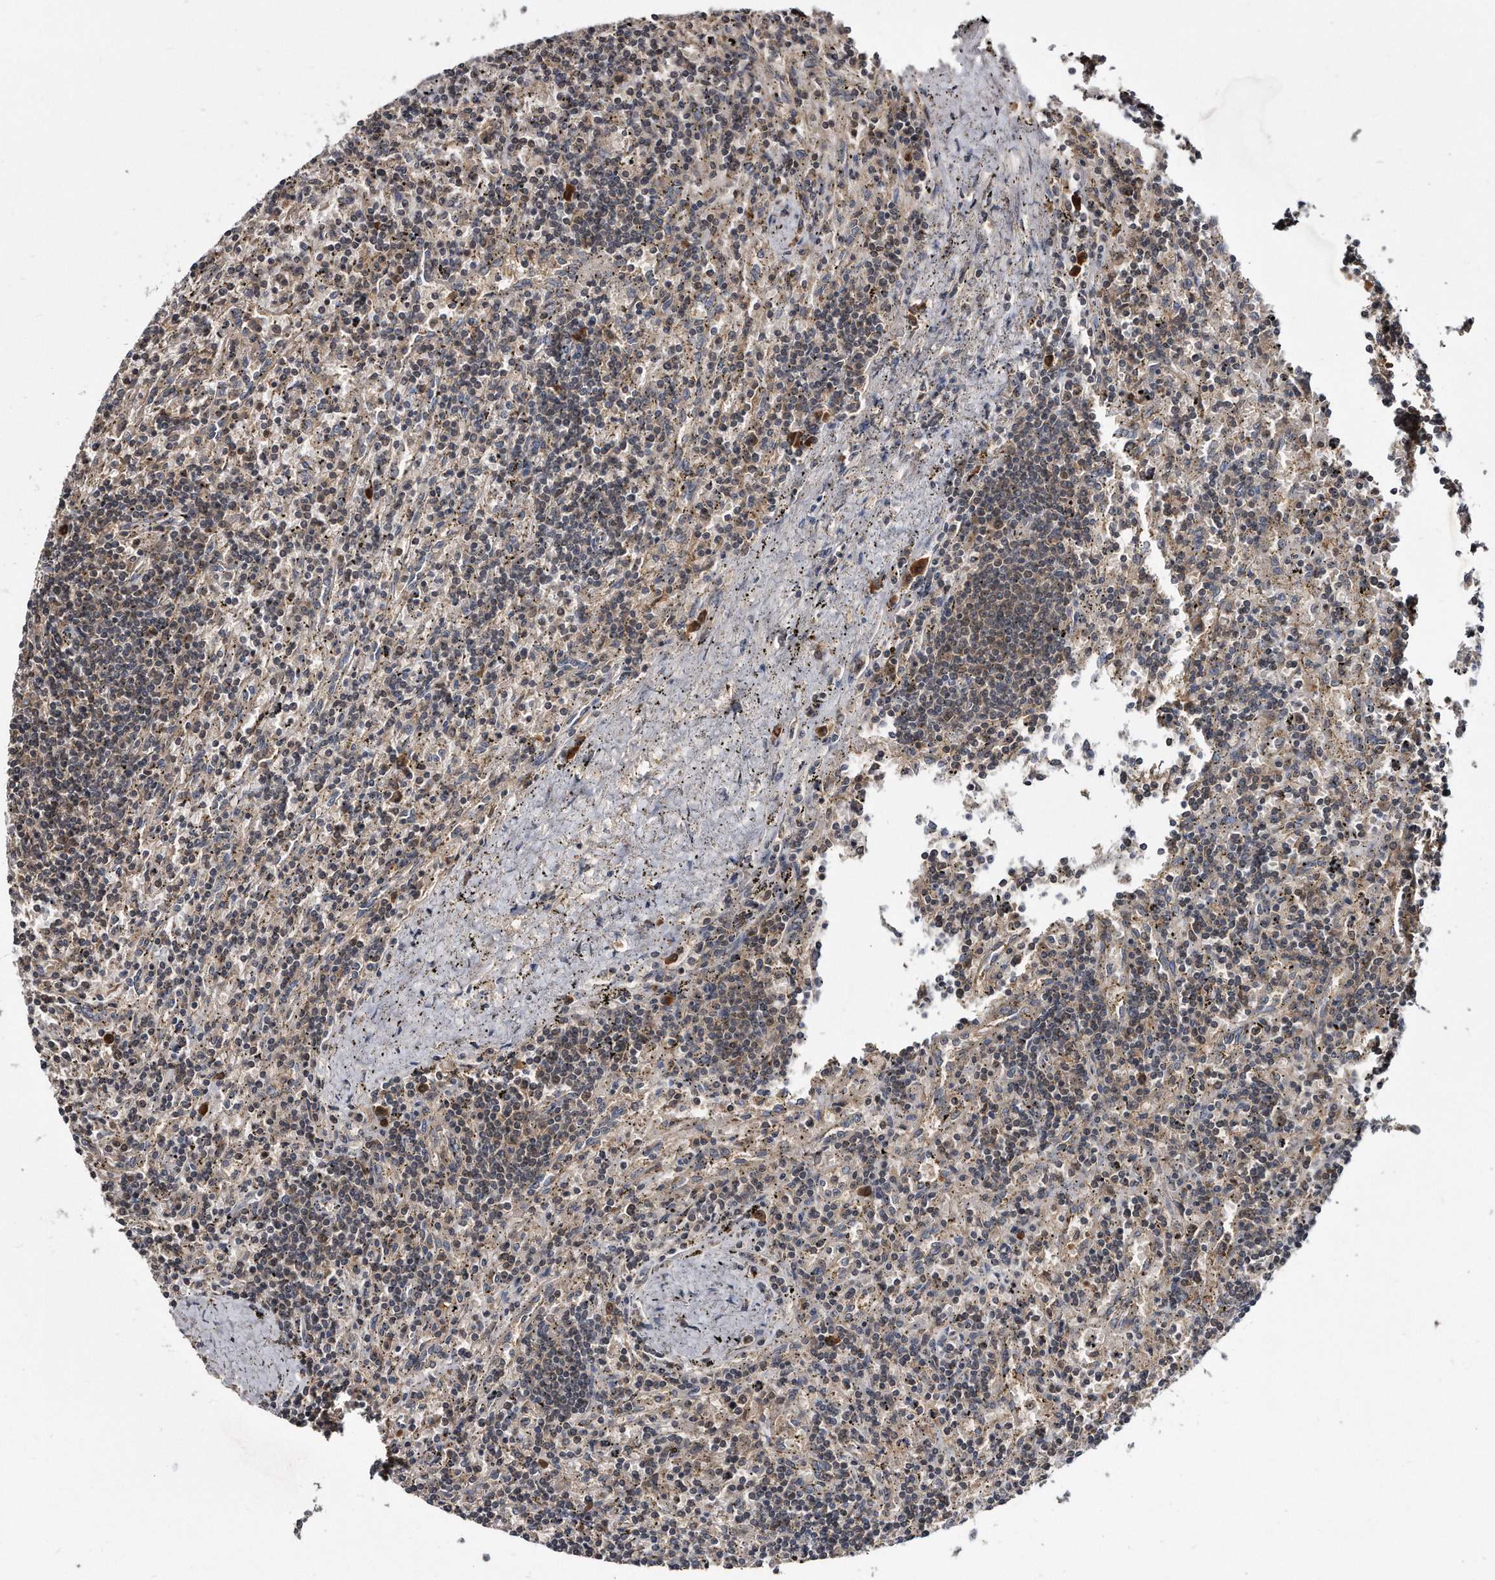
{"staining": {"intensity": "weak", "quantity": "25%-75%", "location": "cytoplasmic/membranous"}, "tissue": "lymphoma", "cell_type": "Tumor cells", "image_type": "cancer", "snomed": [{"axis": "morphology", "description": "Malignant lymphoma, non-Hodgkin's type, Low grade"}, {"axis": "topography", "description": "Spleen"}], "caption": "A photomicrograph of lymphoma stained for a protein demonstrates weak cytoplasmic/membranous brown staining in tumor cells.", "gene": "FAM136A", "patient": {"sex": "male", "age": 76}}